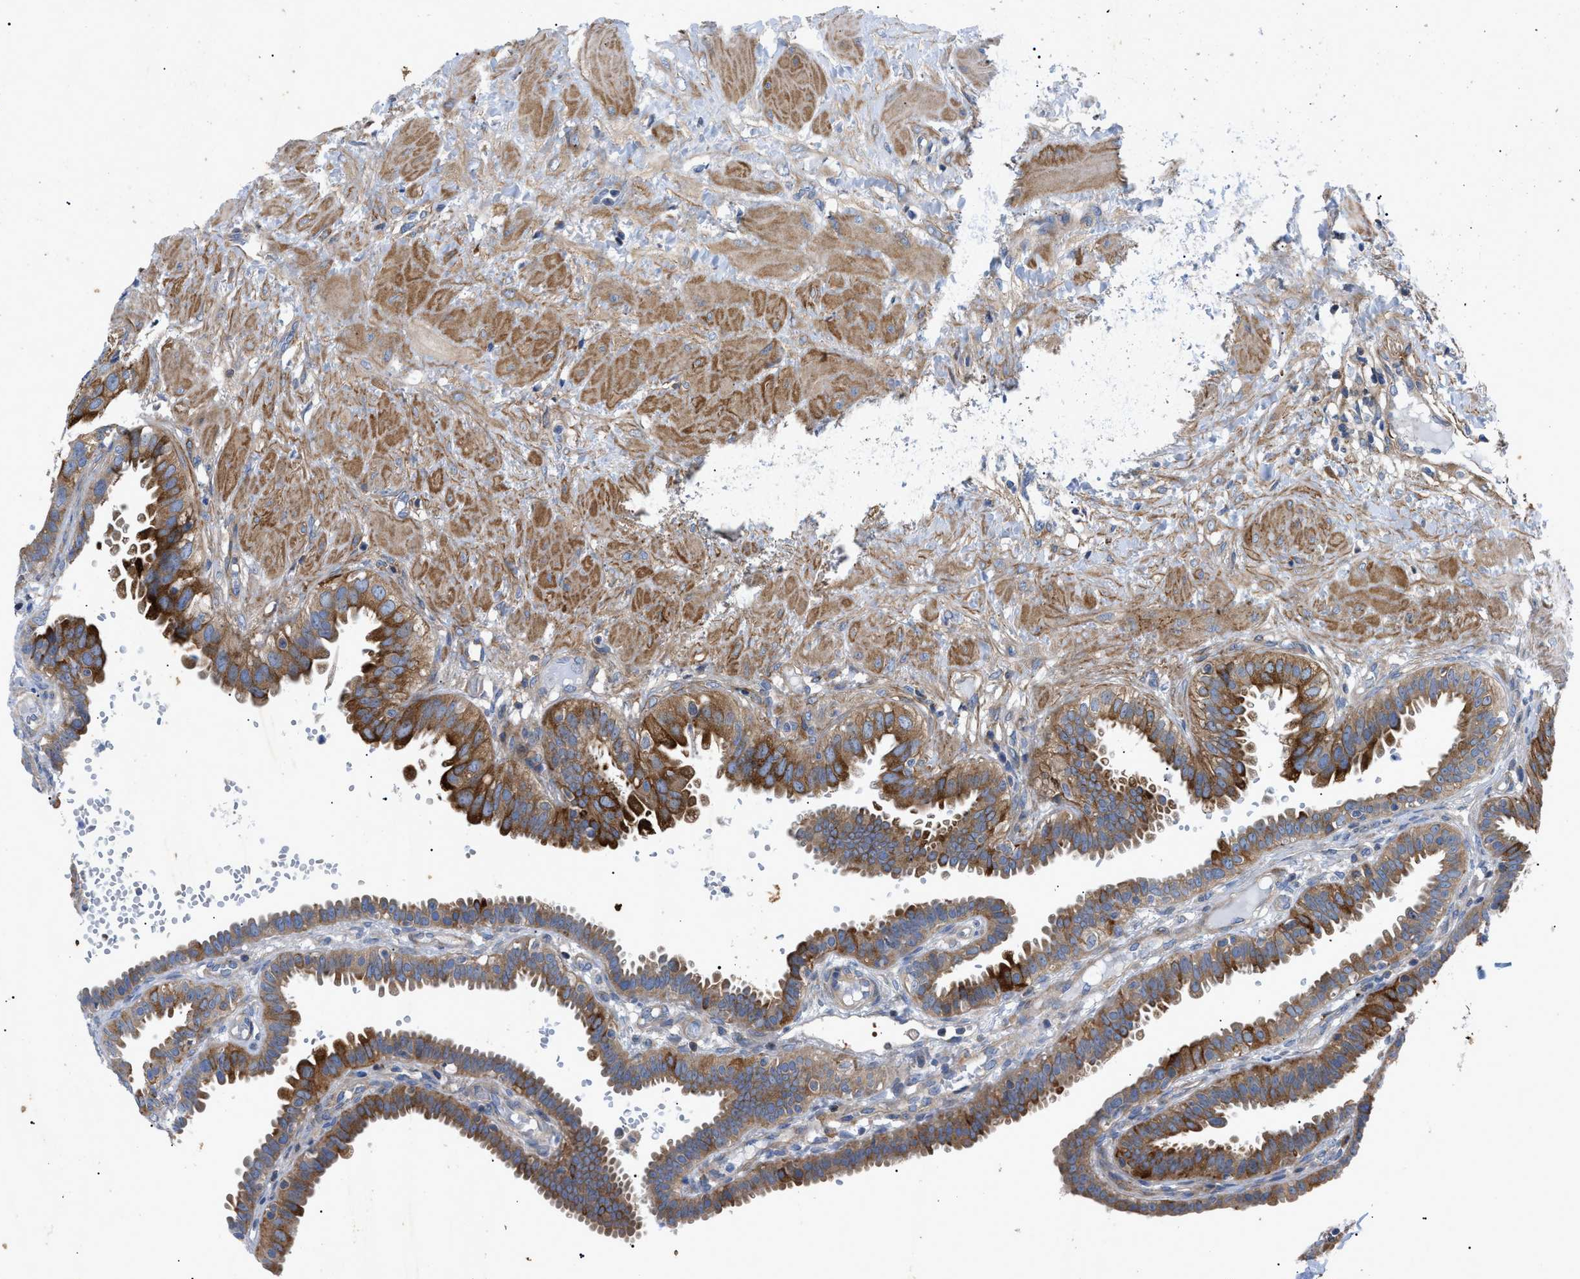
{"staining": {"intensity": "moderate", "quantity": ">75%", "location": "cytoplasmic/membranous"}, "tissue": "fallopian tube", "cell_type": "Glandular cells", "image_type": "normal", "snomed": [{"axis": "morphology", "description": "Normal tissue, NOS"}, {"axis": "topography", "description": "Fallopian tube"}, {"axis": "topography", "description": "Placenta"}], "caption": "Protein expression analysis of benign fallopian tube displays moderate cytoplasmic/membranous staining in approximately >75% of glandular cells. Ihc stains the protein in brown and the nuclei are stained blue.", "gene": "HSPB8", "patient": {"sex": "female", "age": 34}}